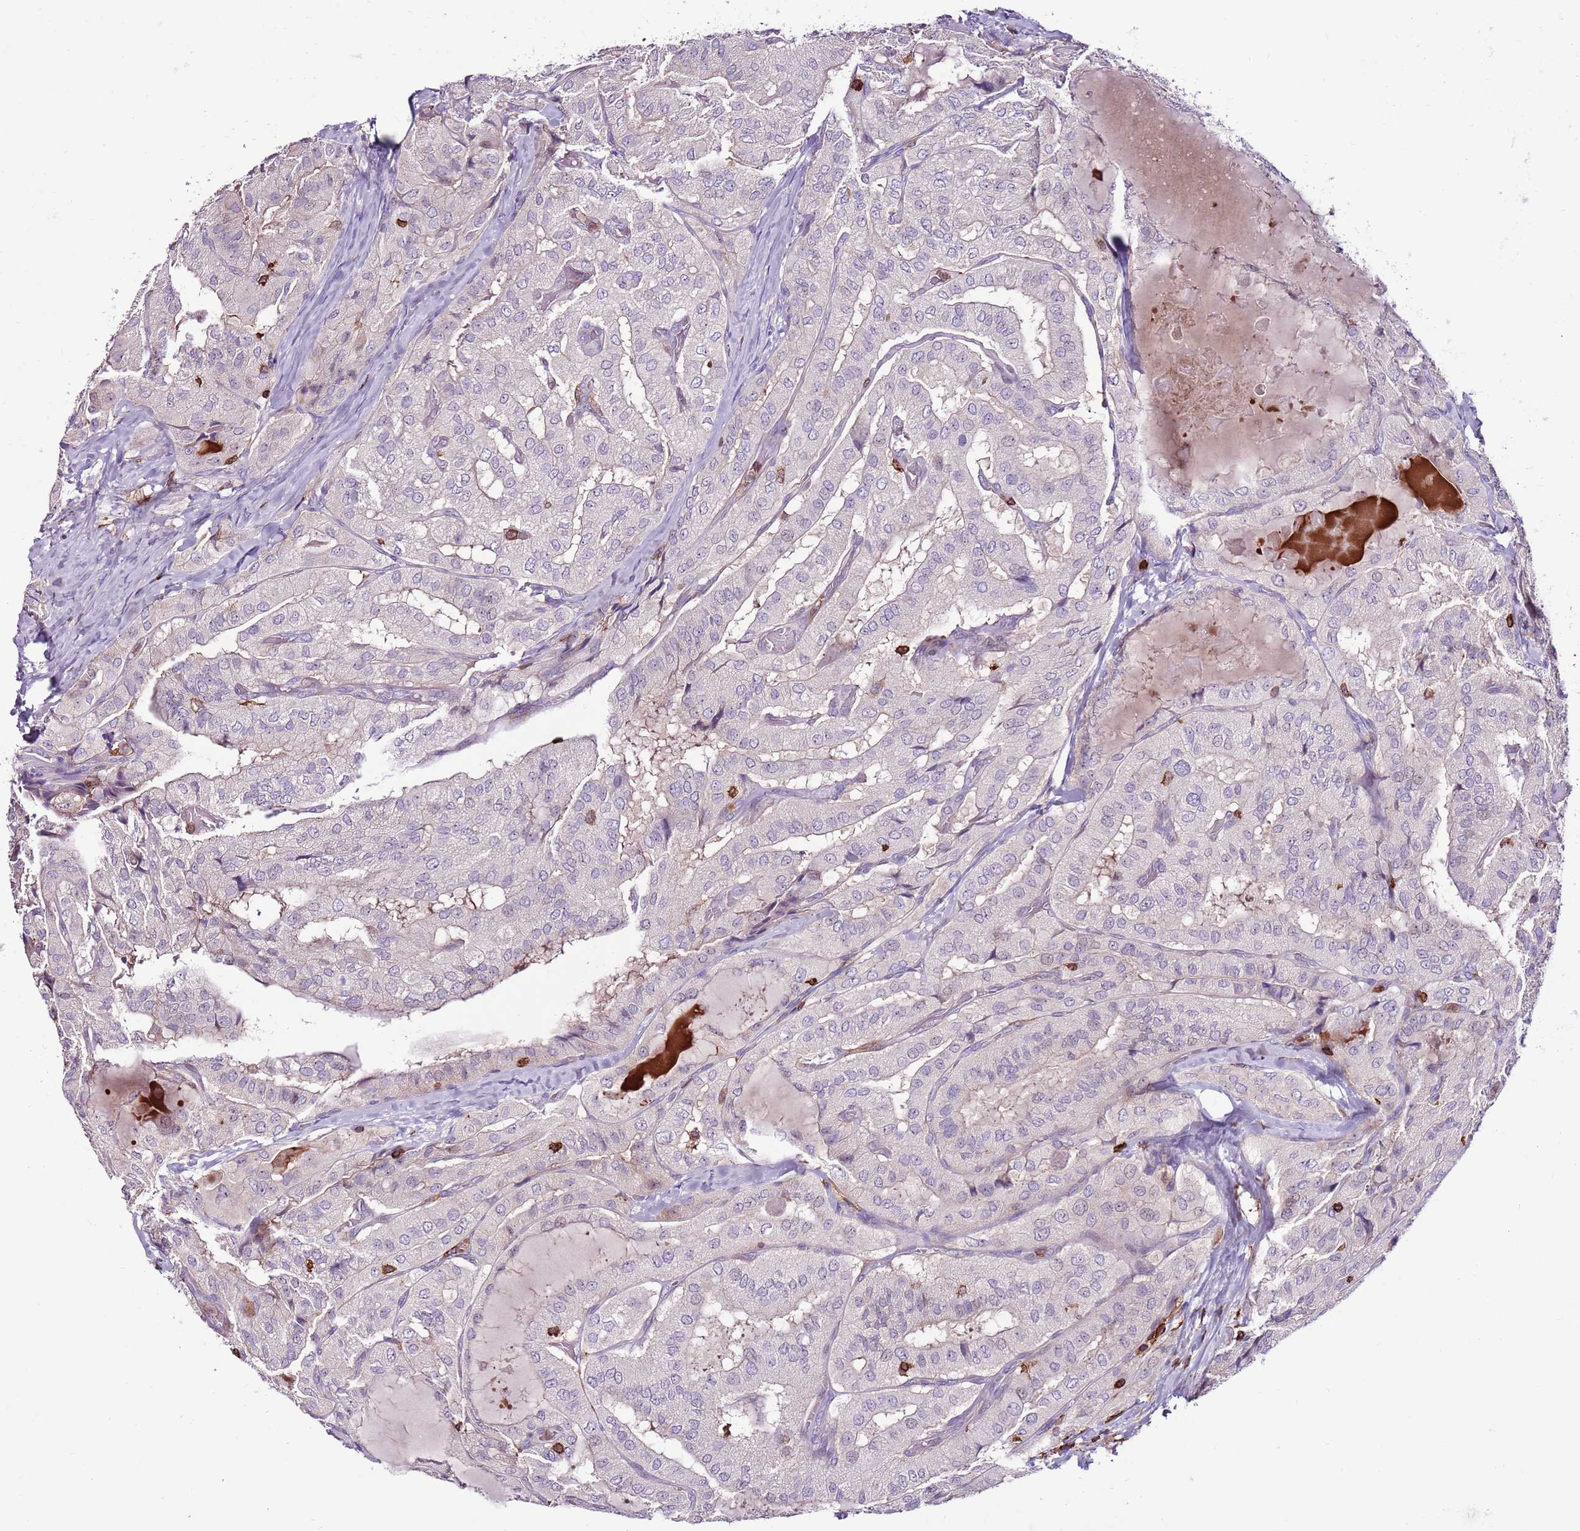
{"staining": {"intensity": "negative", "quantity": "none", "location": "none"}, "tissue": "thyroid cancer", "cell_type": "Tumor cells", "image_type": "cancer", "snomed": [{"axis": "morphology", "description": "Normal tissue, NOS"}, {"axis": "morphology", "description": "Papillary adenocarcinoma, NOS"}, {"axis": "topography", "description": "Thyroid gland"}], "caption": "The histopathology image demonstrates no staining of tumor cells in thyroid papillary adenocarcinoma. (DAB (3,3'-diaminobenzidine) immunohistochemistry visualized using brightfield microscopy, high magnification).", "gene": "ZSWIM1", "patient": {"sex": "female", "age": 59}}